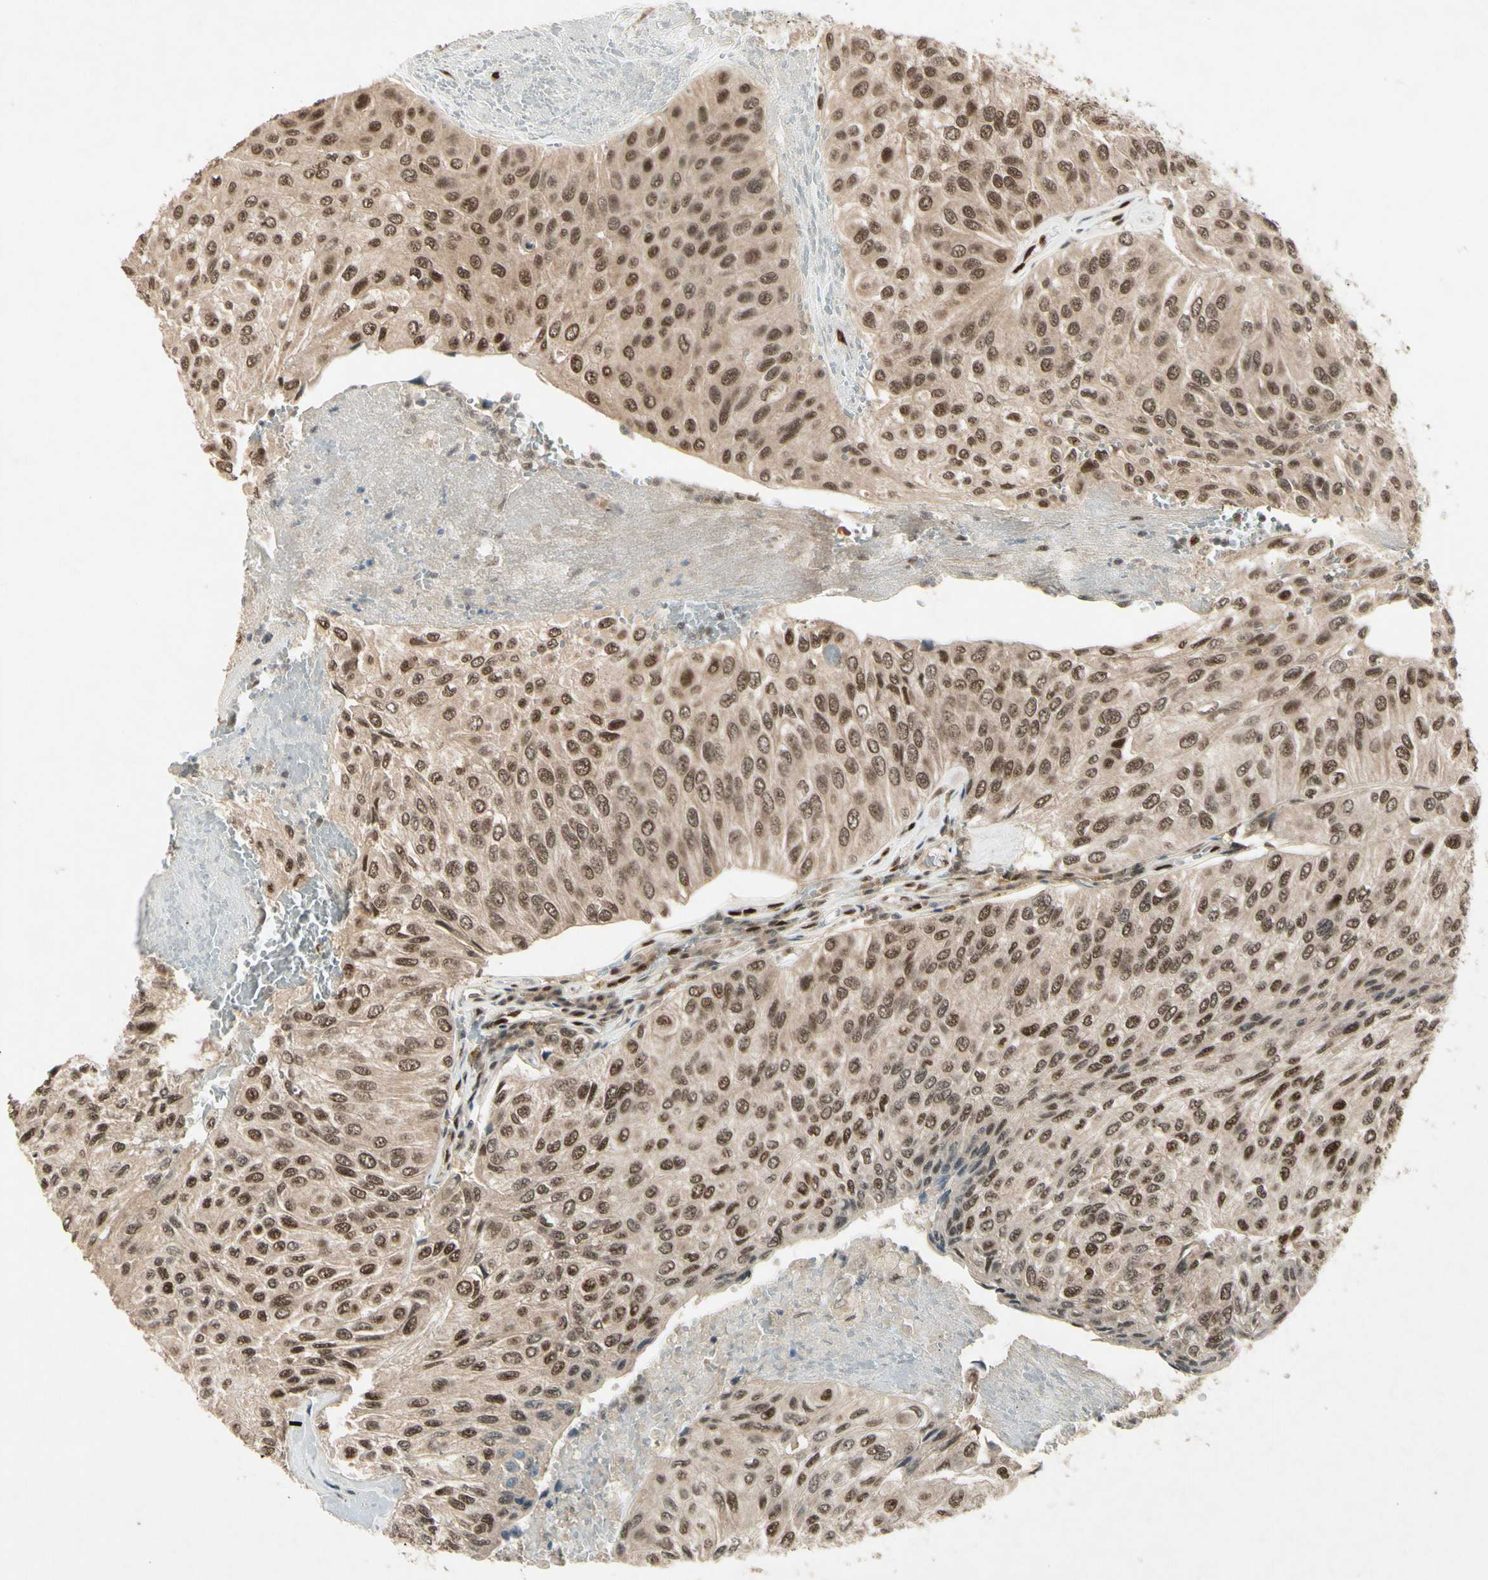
{"staining": {"intensity": "moderate", "quantity": ">75%", "location": "nuclear"}, "tissue": "urothelial cancer", "cell_type": "Tumor cells", "image_type": "cancer", "snomed": [{"axis": "morphology", "description": "Urothelial carcinoma, High grade"}, {"axis": "topography", "description": "Urinary bladder"}], "caption": "High-grade urothelial carcinoma tissue demonstrates moderate nuclear staining in approximately >75% of tumor cells", "gene": "CDK11A", "patient": {"sex": "male", "age": 66}}